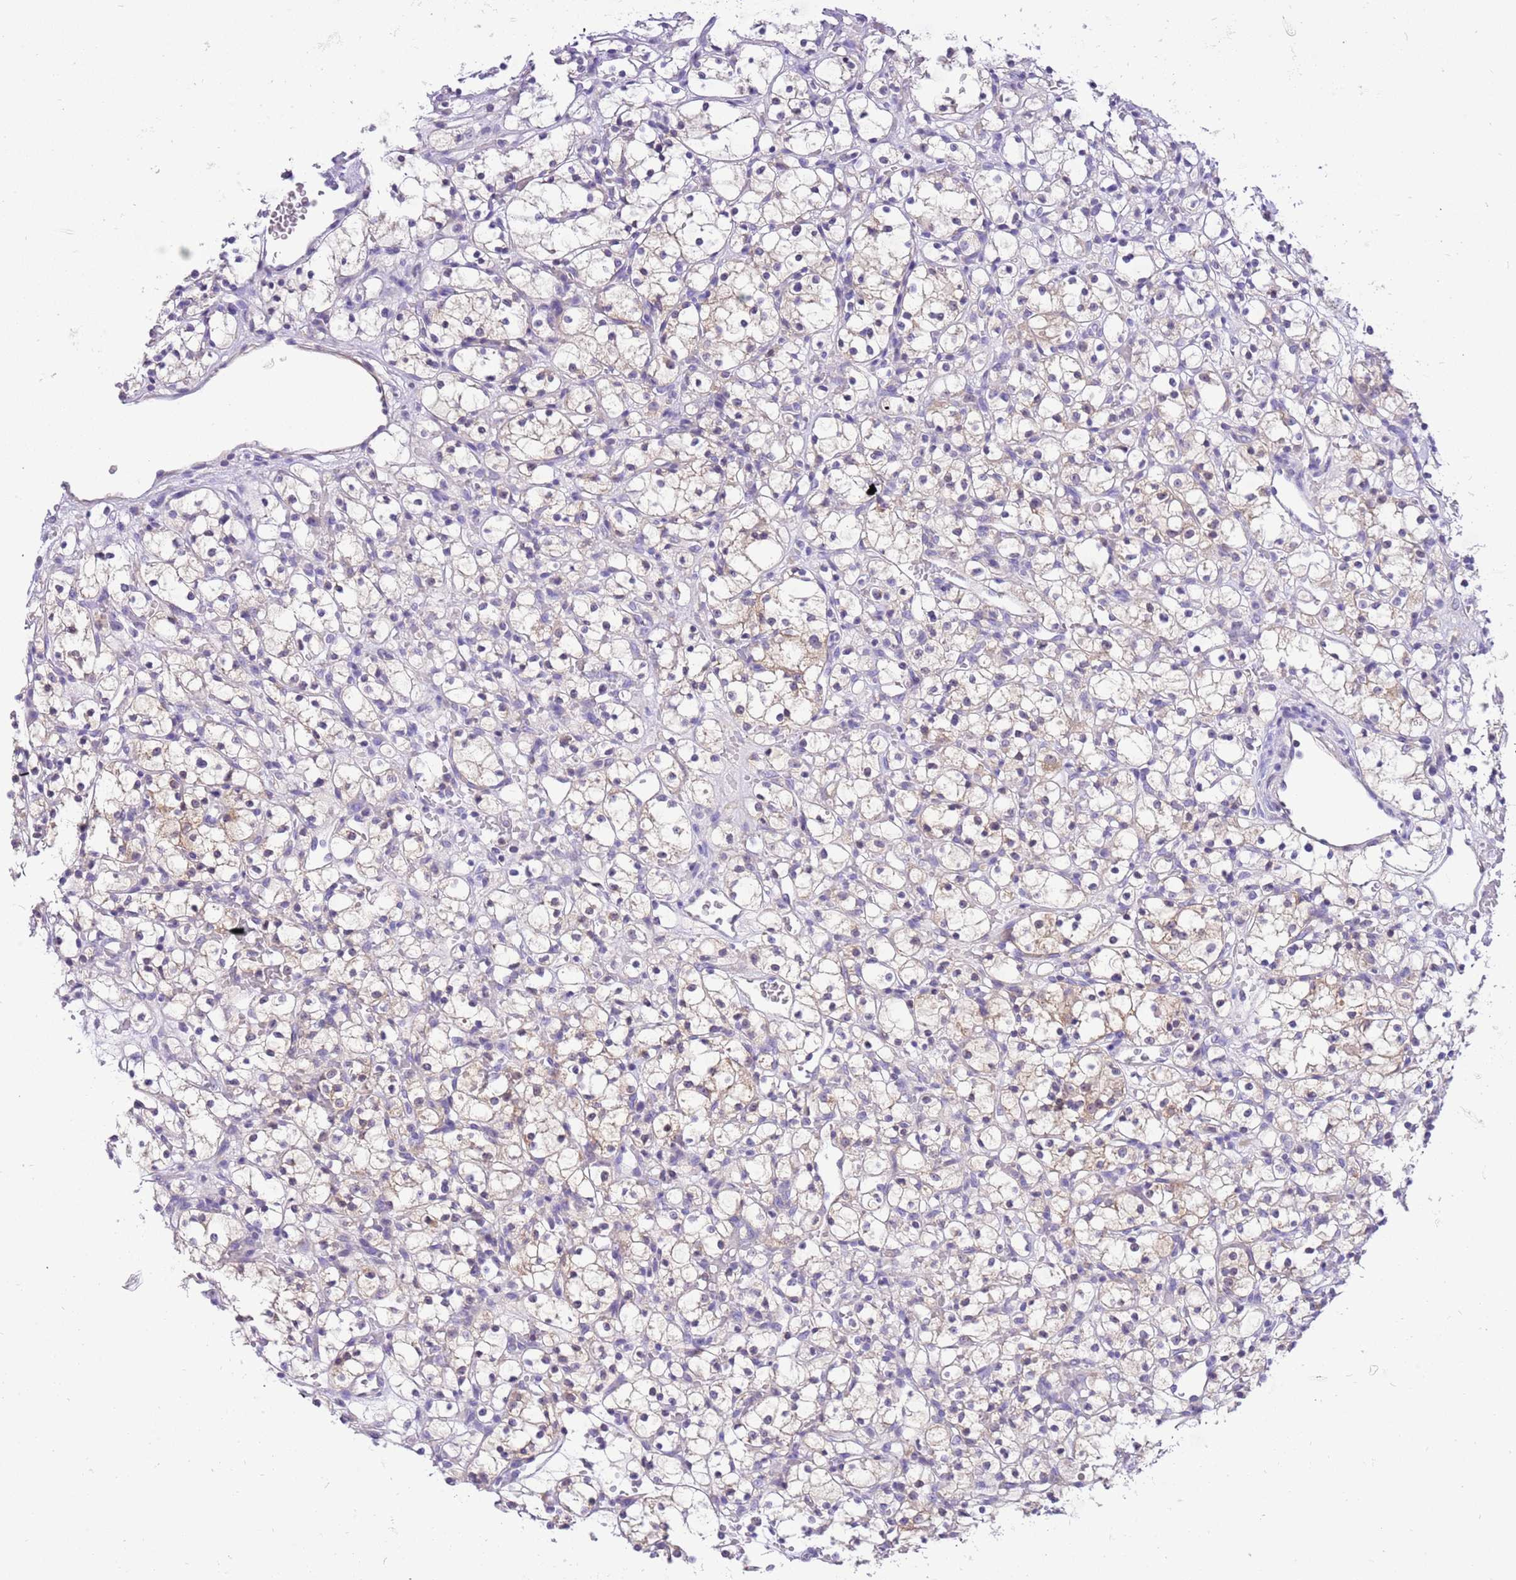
{"staining": {"intensity": "weak", "quantity": "<25%", "location": "cytoplasmic/membranous"}, "tissue": "renal cancer", "cell_type": "Tumor cells", "image_type": "cancer", "snomed": [{"axis": "morphology", "description": "Adenocarcinoma, NOS"}, {"axis": "topography", "description": "Kidney"}], "caption": "Renal adenocarcinoma stained for a protein using immunohistochemistry shows no expression tumor cells.", "gene": "GLCE", "patient": {"sex": "female", "age": 59}}